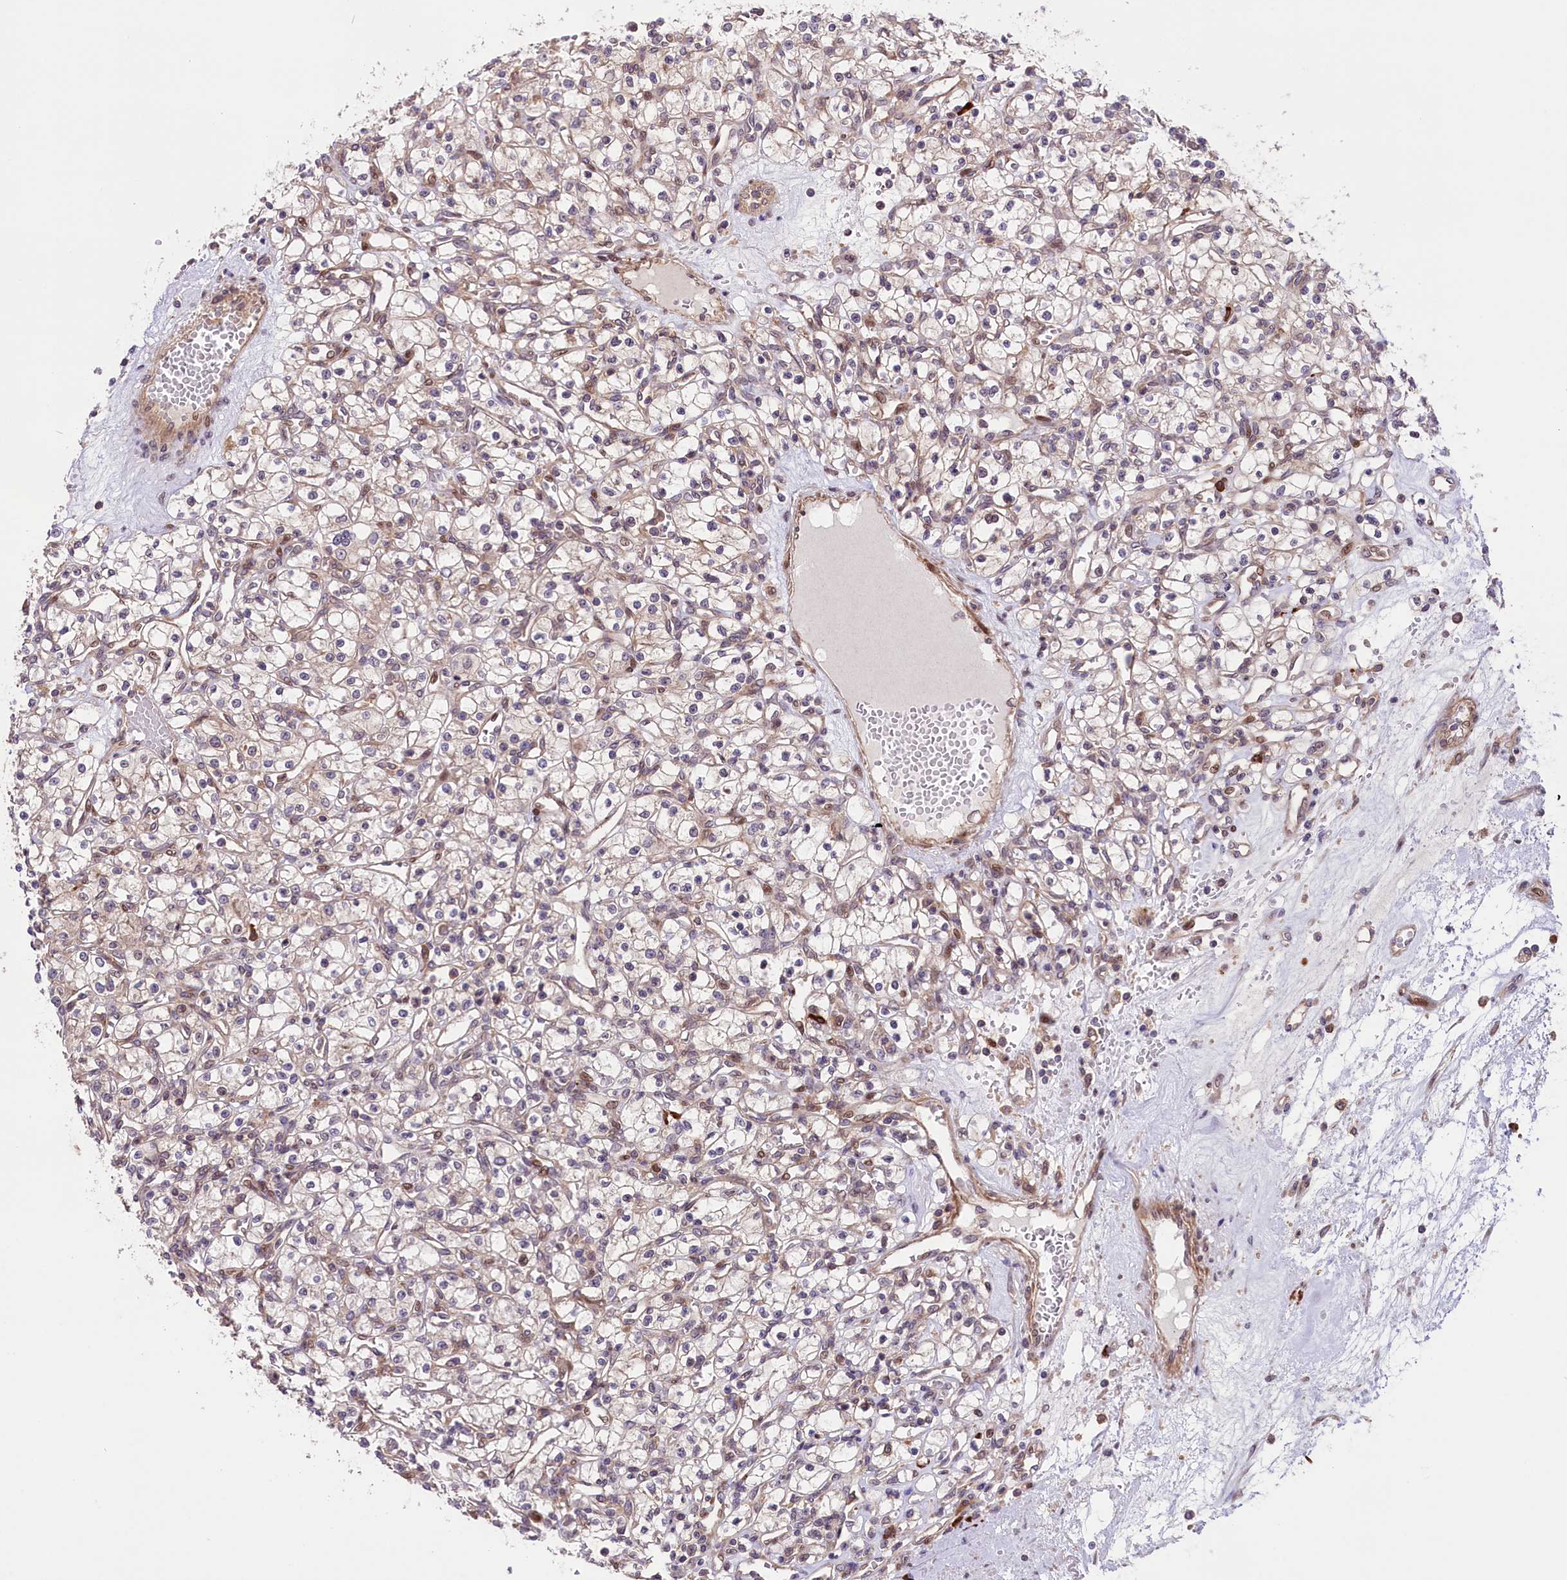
{"staining": {"intensity": "negative", "quantity": "none", "location": "none"}, "tissue": "renal cancer", "cell_type": "Tumor cells", "image_type": "cancer", "snomed": [{"axis": "morphology", "description": "Adenocarcinoma, NOS"}, {"axis": "topography", "description": "Kidney"}], "caption": "A micrograph of human renal adenocarcinoma is negative for staining in tumor cells.", "gene": "RIC8A", "patient": {"sex": "female", "age": 59}}